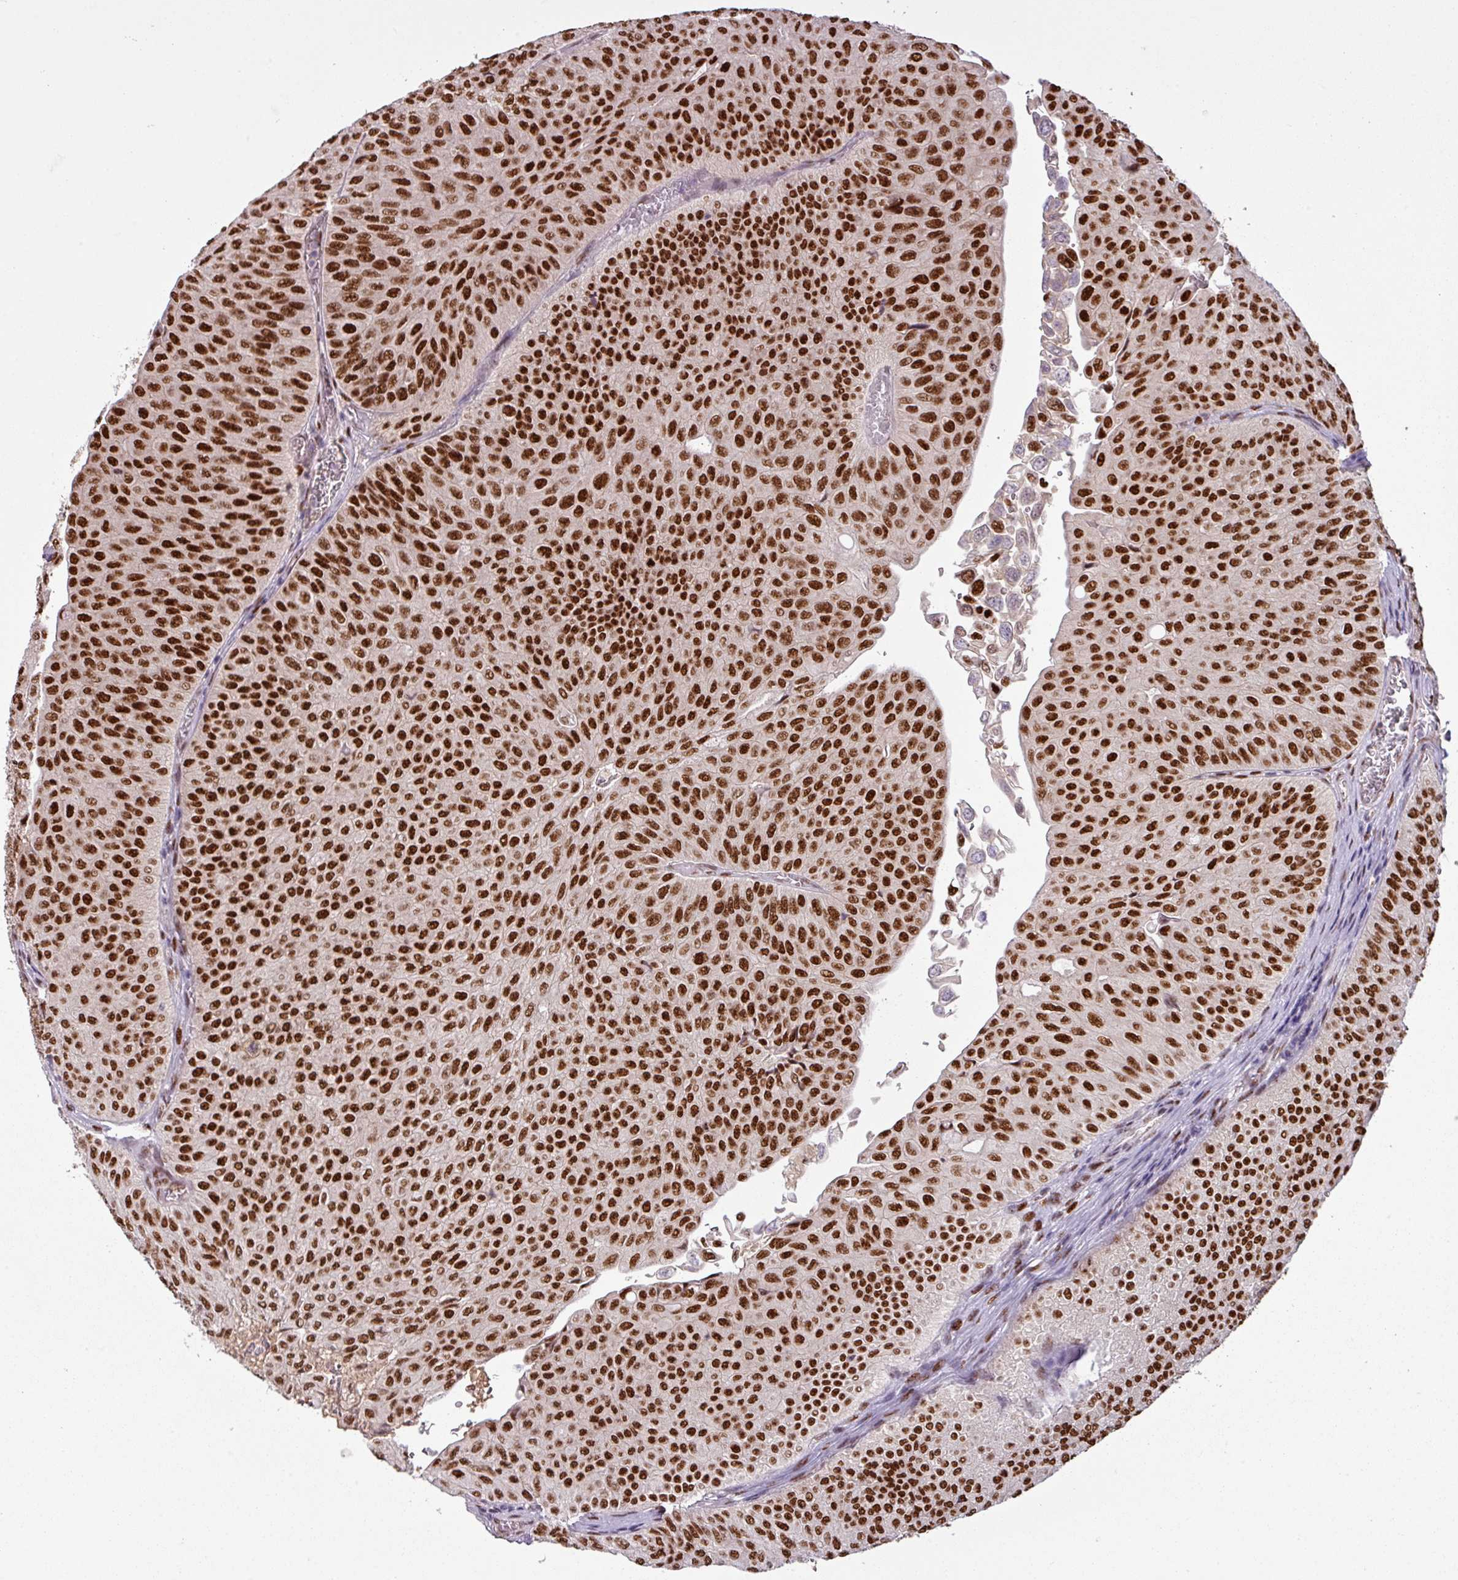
{"staining": {"intensity": "strong", "quantity": ">75%", "location": "nuclear"}, "tissue": "urothelial cancer", "cell_type": "Tumor cells", "image_type": "cancer", "snomed": [{"axis": "morphology", "description": "Urothelial carcinoma, NOS"}, {"axis": "topography", "description": "Urinary bladder"}], "caption": "There is high levels of strong nuclear expression in tumor cells of transitional cell carcinoma, as demonstrated by immunohistochemical staining (brown color).", "gene": "IRF2BPL", "patient": {"sex": "male", "age": 59}}